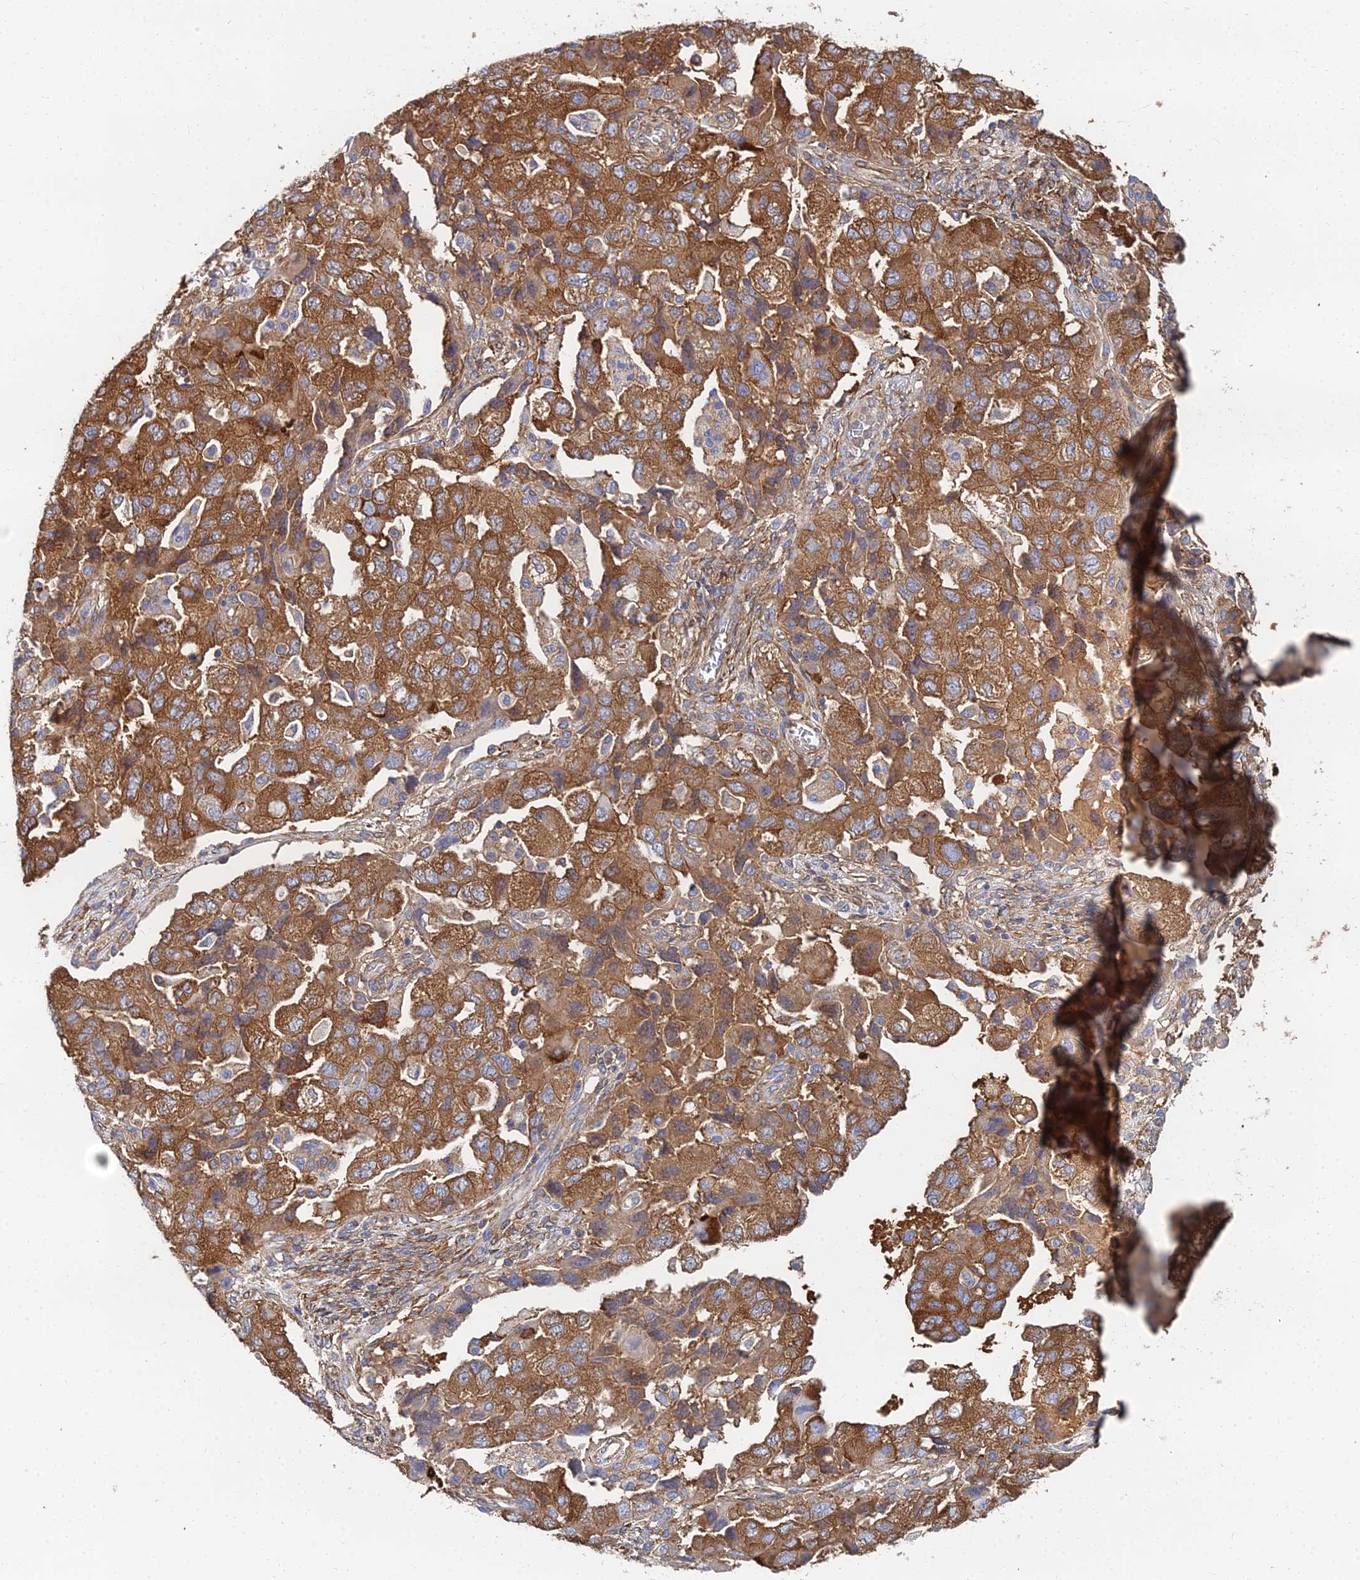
{"staining": {"intensity": "strong", "quantity": ">75%", "location": "cytoplasmic/membranous"}, "tissue": "ovarian cancer", "cell_type": "Tumor cells", "image_type": "cancer", "snomed": [{"axis": "morphology", "description": "Carcinoma, NOS"}, {"axis": "morphology", "description": "Cystadenocarcinoma, serous, NOS"}, {"axis": "topography", "description": "Ovary"}], "caption": "Immunohistochemistry micrograph of human ovarian cancer (carcinoma) stained for a protein (brown), which exhibits high levels of strong cytoplasmic/membranous positivity in about >75% of tumor cells.", "gene": "GPR42", "patient": {"sex": "female", "age": 69}}